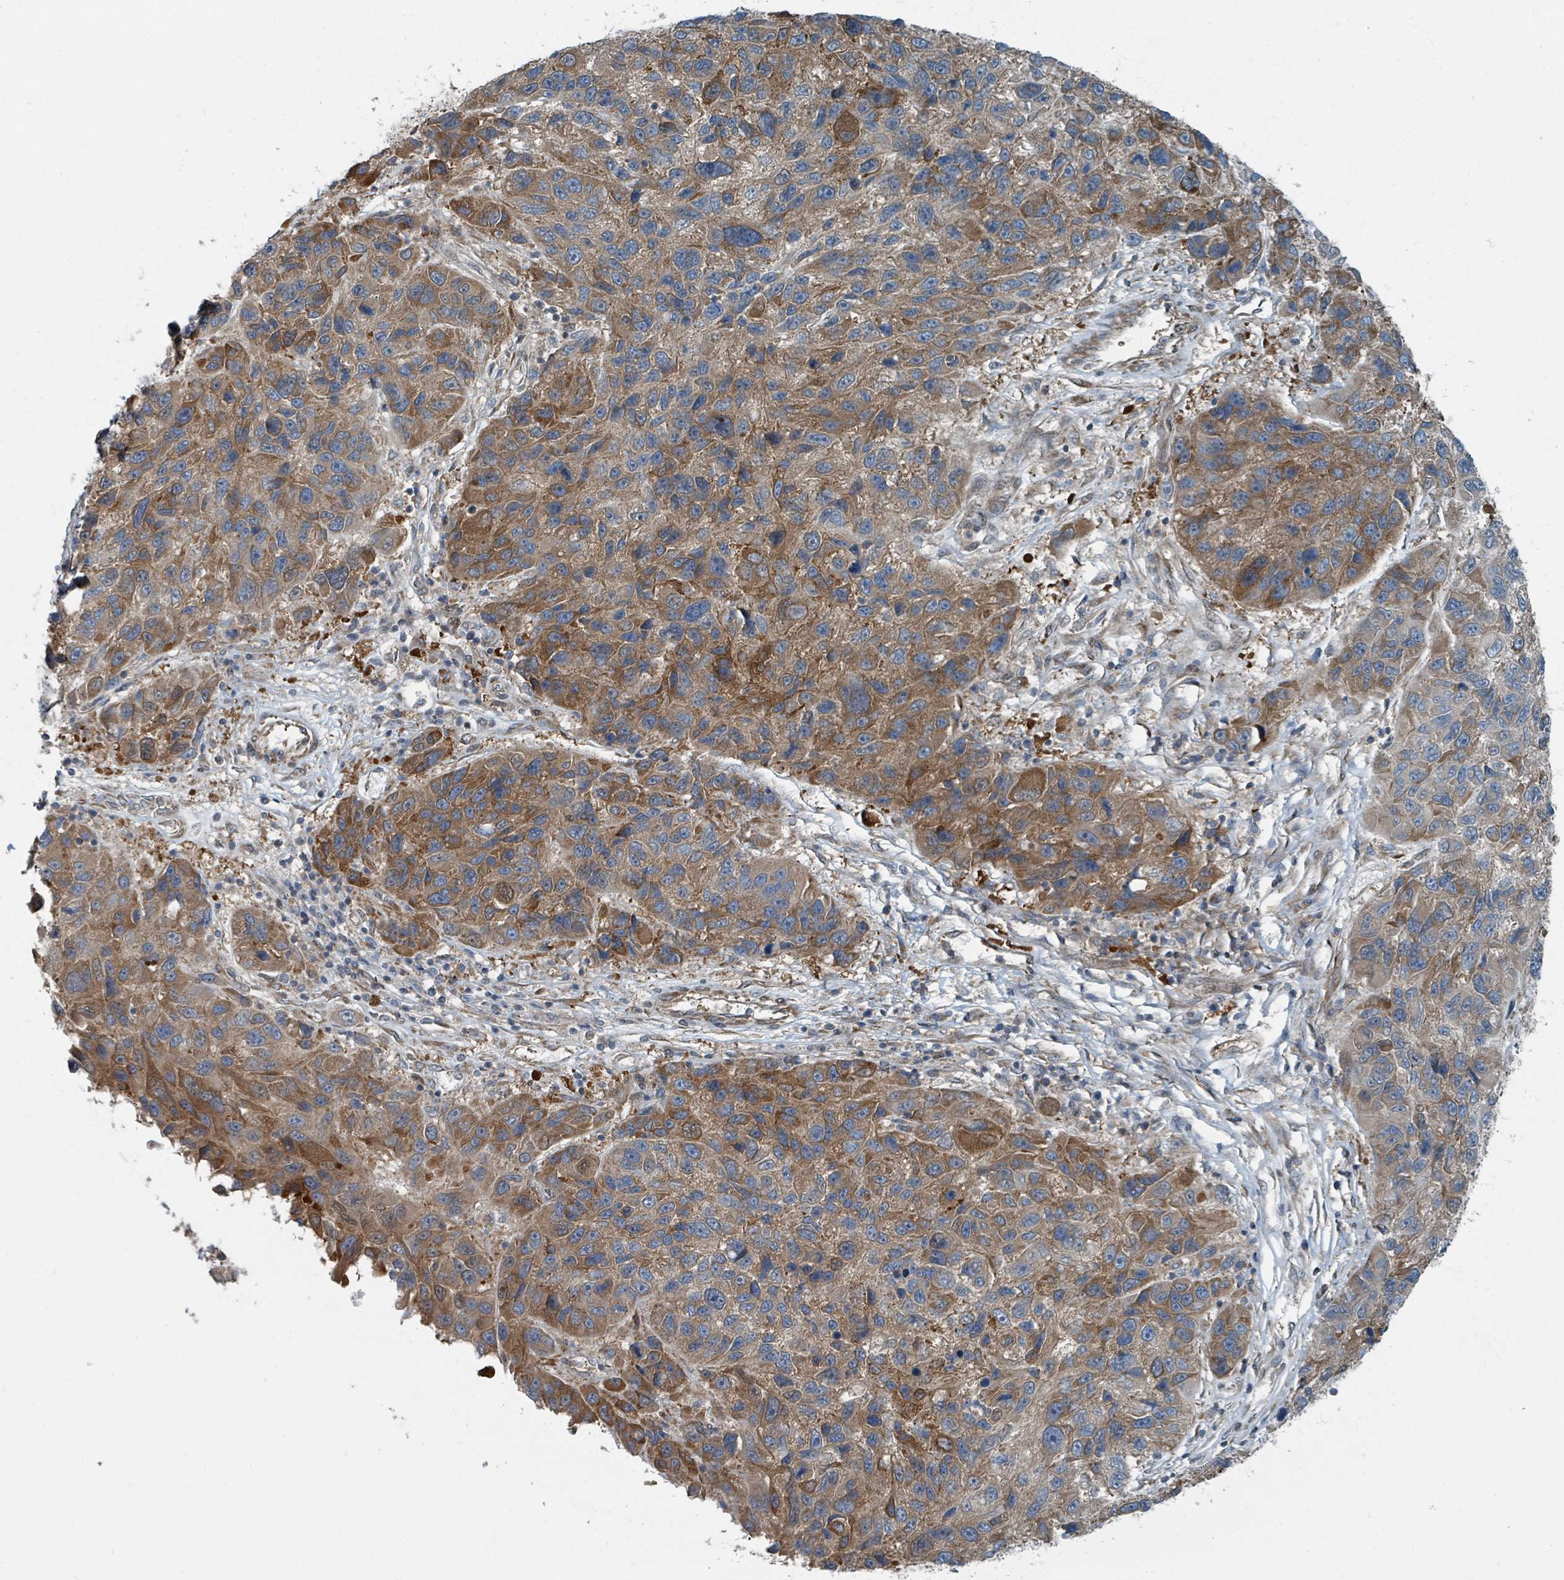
{"staining": {"intensity": "moderate", "quantity": ">75%", "location": "cytoplasmic/membranous"}, "tissue": "melanoma", "cell_type": "Tumor cells", "image_type": "cancer", "snomed": [{"axis": "morphology", "description": "Malignant melanoma, NOS"}, {"axis": "topography", "description": "Skin"}], "caption": "High-power microscopy captured an immunohistochemistry photomicrograph of malignant melanoma, revealing moderate cytoplasmic/membranous staining in approximately >75% of tumor cells. (IHC, brightfield microscopy, high magnification).", "gene": "RHPN2", "patient": {"sex": "male", "age": 53}}